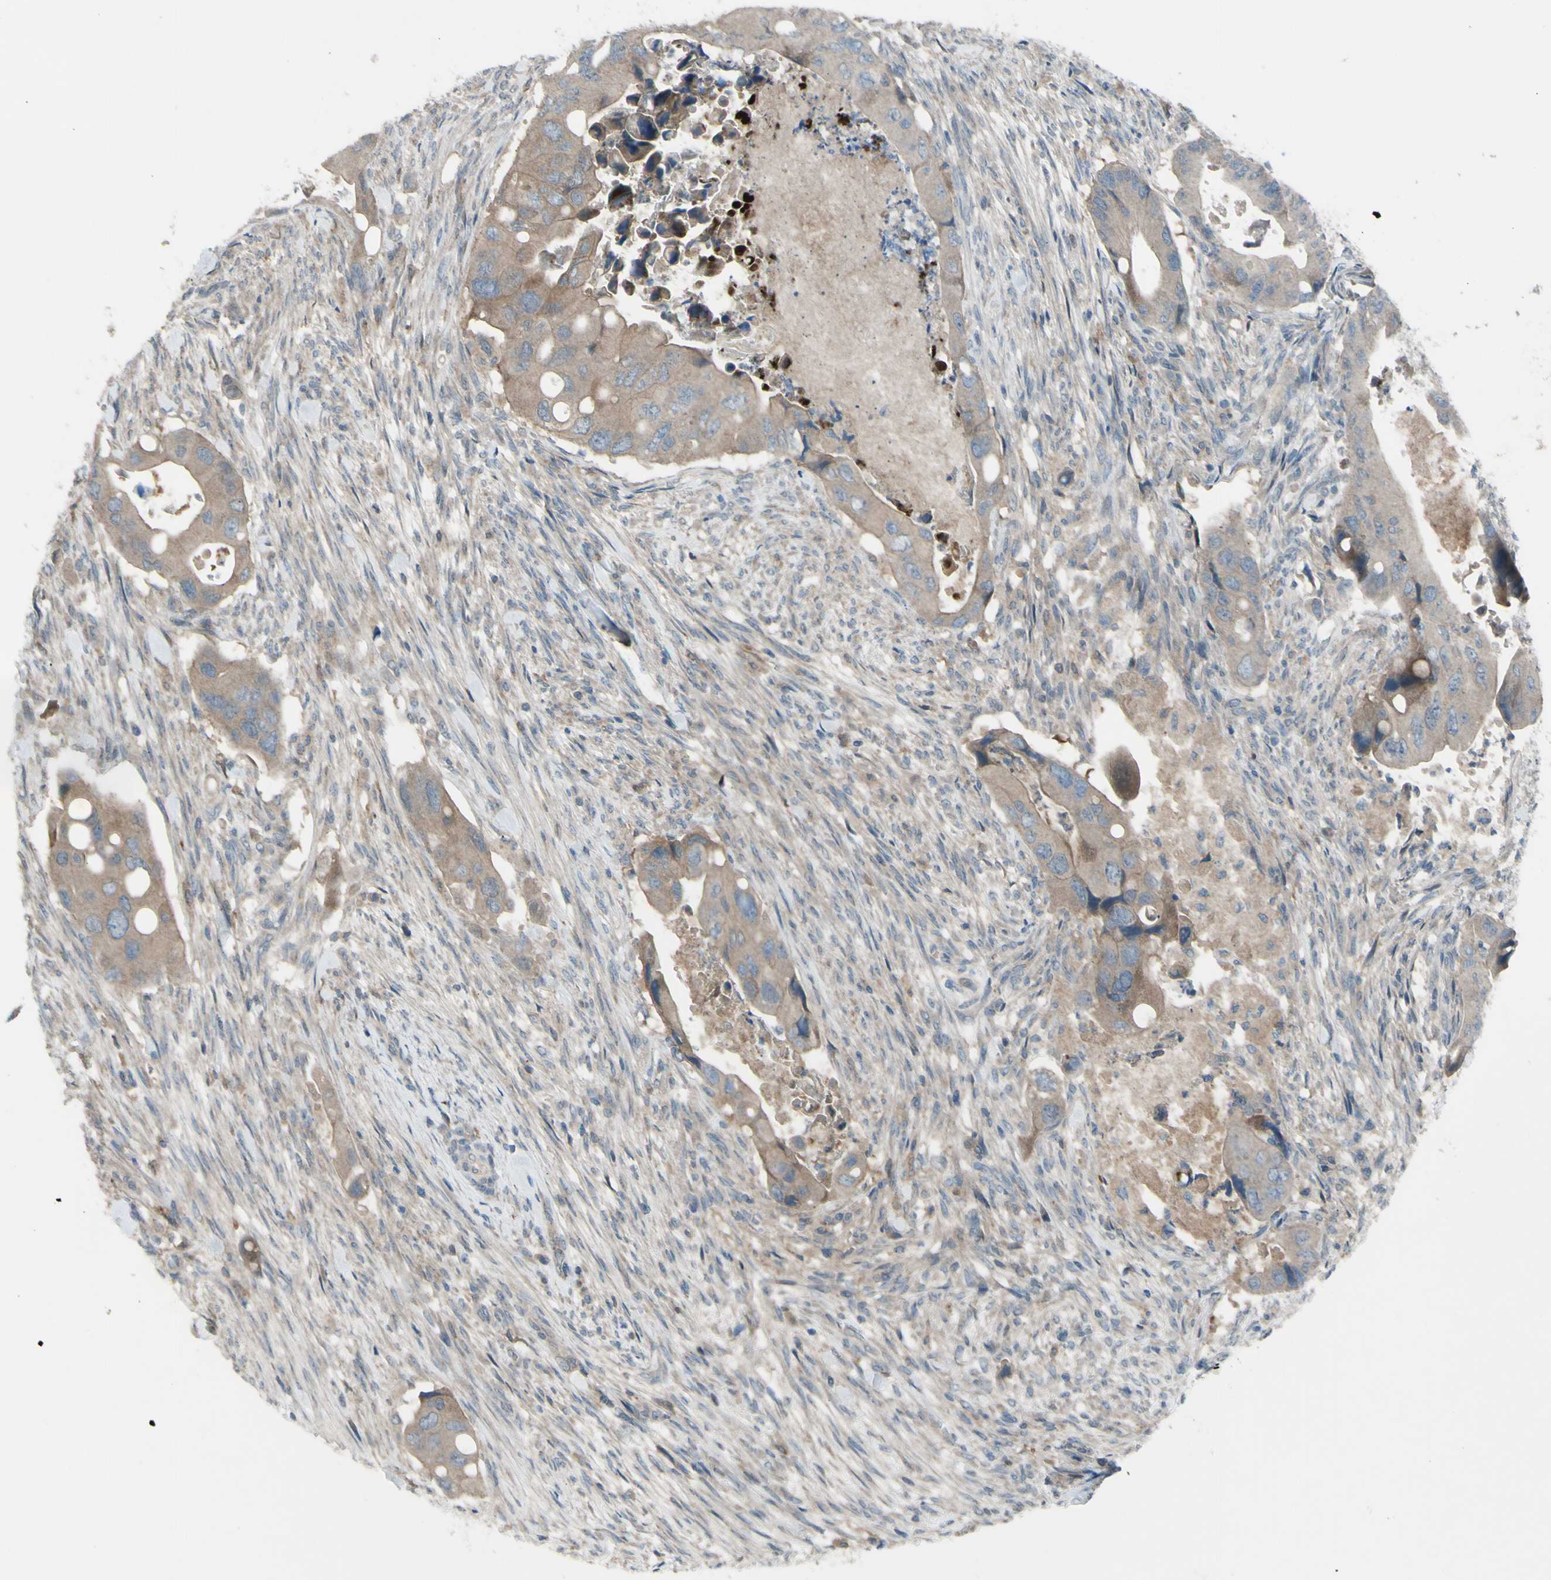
{"staining": {"intensity": "weak", "quantity": ">75%", "location": "cytoplasmic/membranous"}, "tissue": "colorectal cancer", "cell_type": "Tumor cells", "image_type": "cancer", "snomed": [{"axis": "morphology", "description": "Adenocarcinoma, NOS"}, {"axis": "topography", "description": "Rectum"}], "caption": "Human colorectal cancer stained with a brown dye exhibits weak cytoplasmic/membranous positive expression in approximately >75% of tumor cells.", "gene": "AFP", "patient": {"sex": "female", "age": 57}}